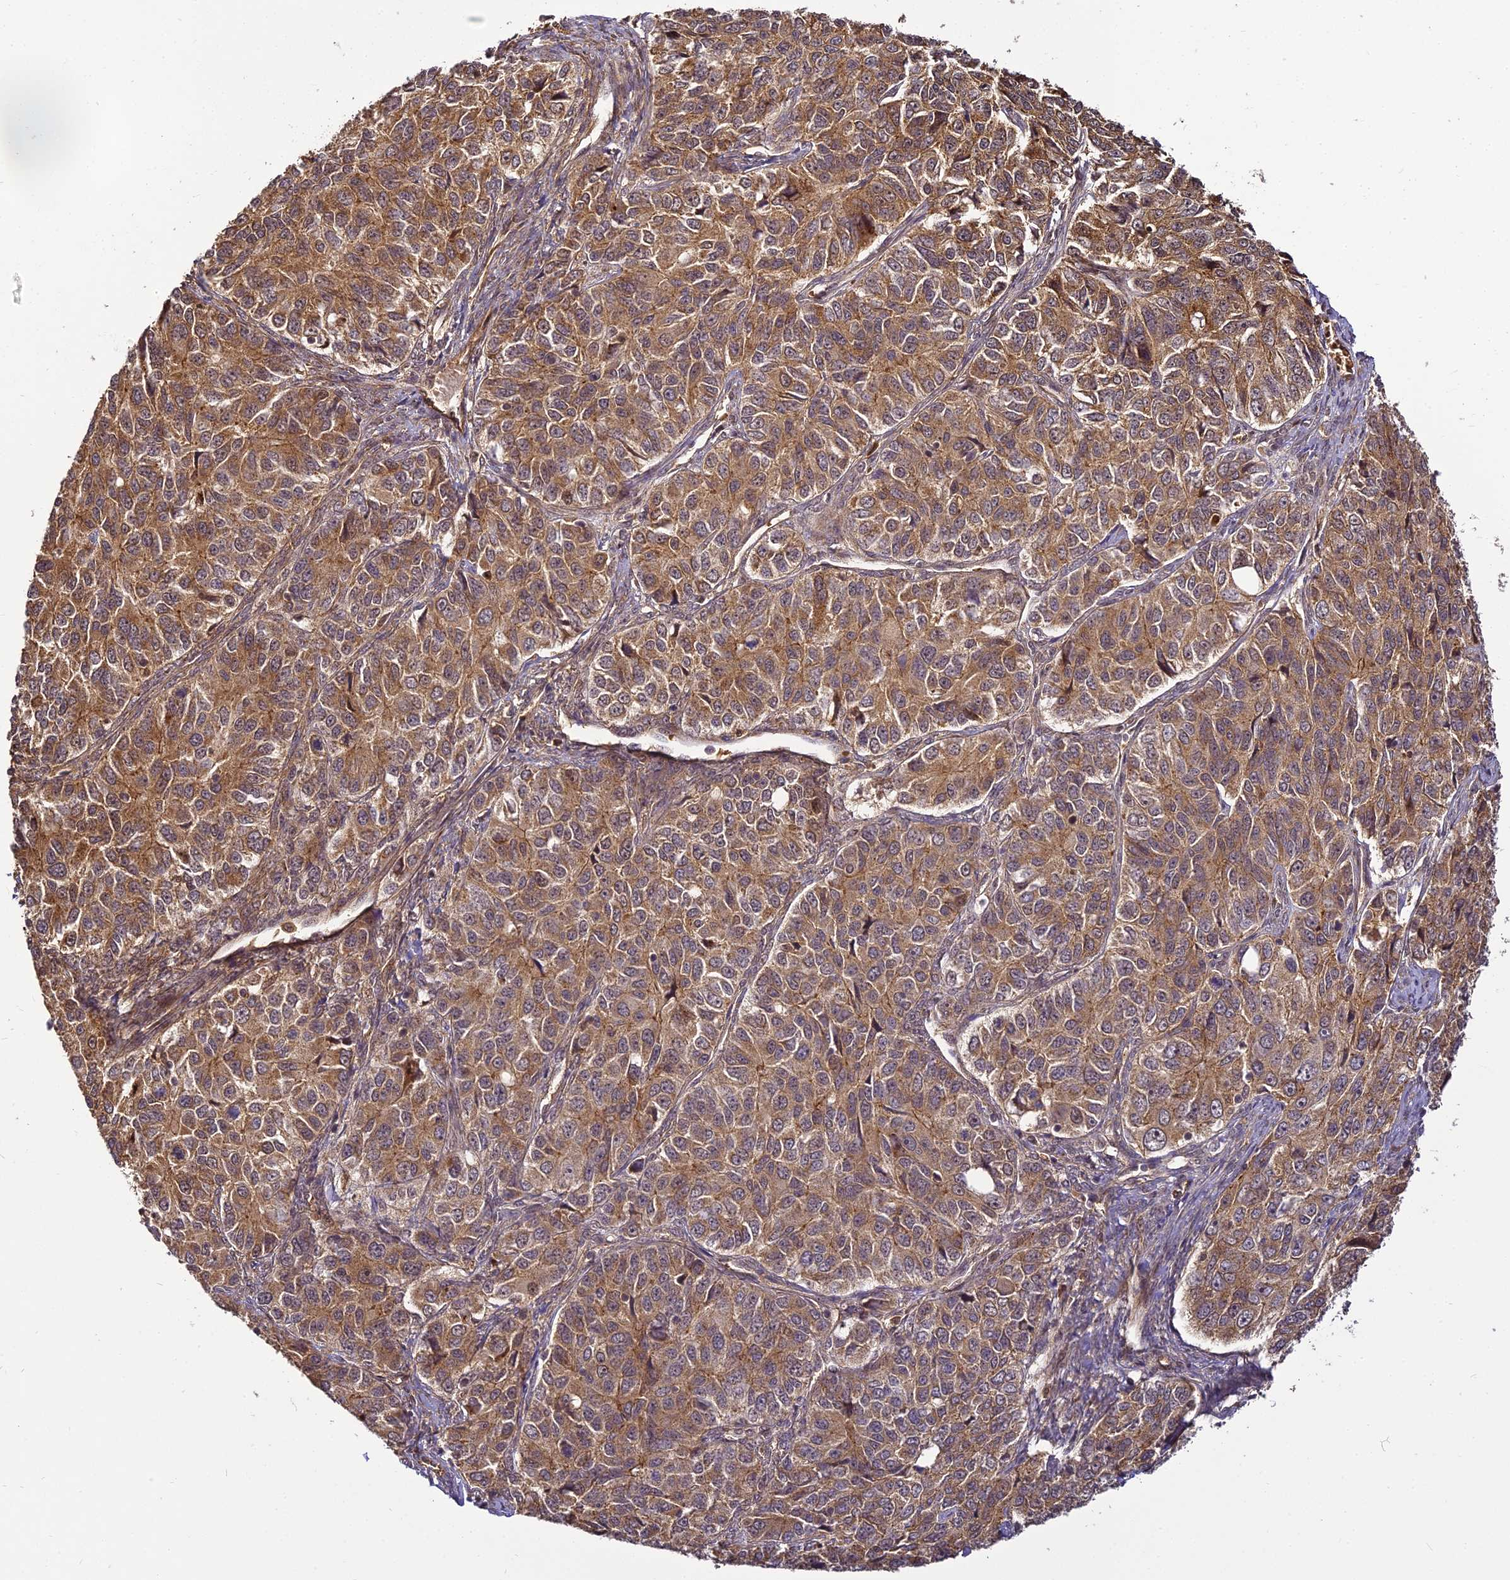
{"staining": {"intensity": "moderate", "quantity": ">75%", "location": "cytoplasmic/membranous"}, "tissue": "ovarian cancer", "cell_type": "Tumor cells", "image_type": "cancer", "snomed": [{"axis": "morphology", "description": "Carcinoma, endometroid"}, {"axis": "topography", "description": "Ovary"}], "caption": "Ovarian endometroid carcinoma was stained to show a protein in brown. There is medium levels of moderate cytoplasmic/membranous expression in about >75% of tumor cells.", "gene": "BCDIN3D", "patient": {"sex": "female", "age": 51}}